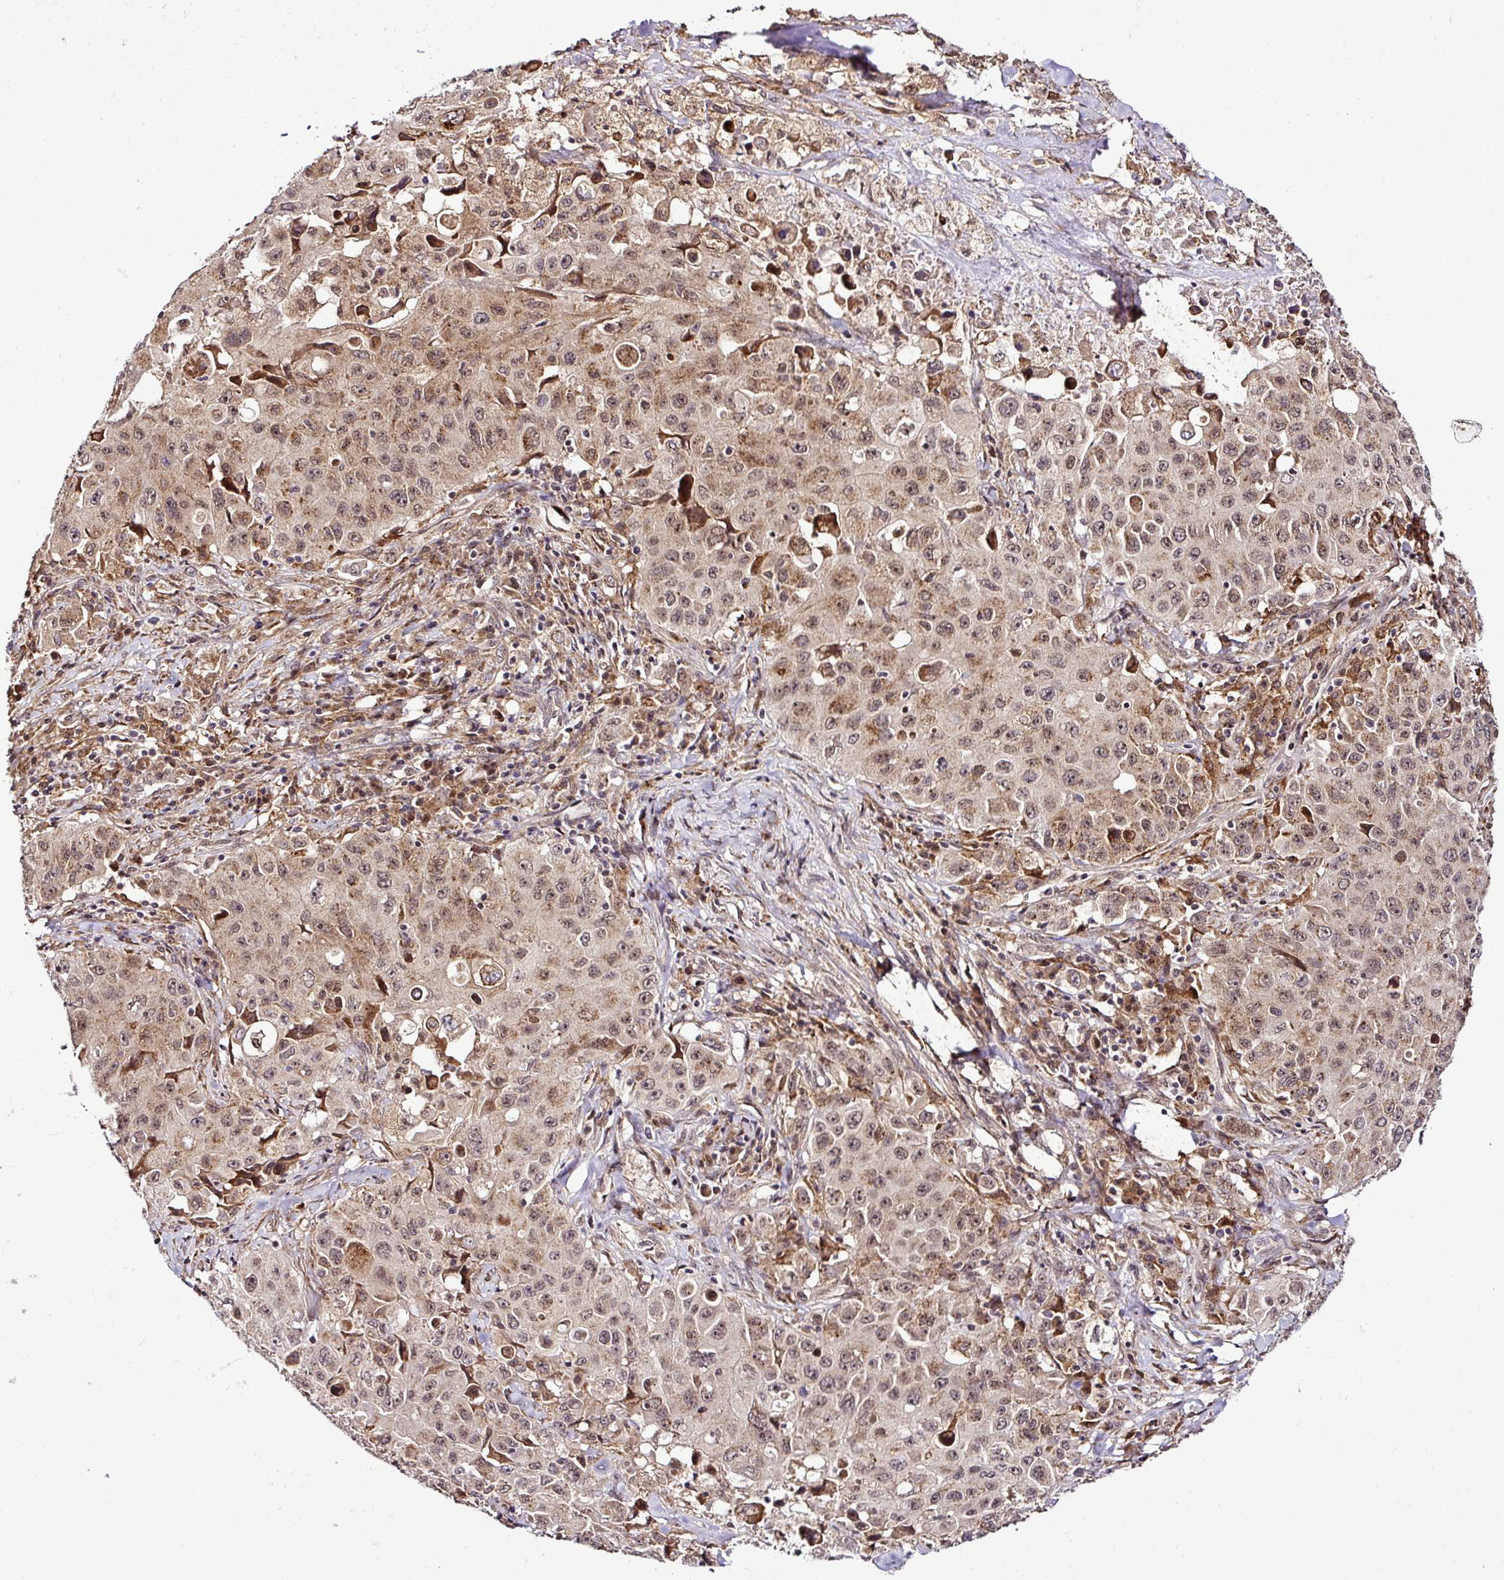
{"staining": {"intensity": "moderate", "quantity": ">75%", "location": "cytoplasmic/membranous,nuclear"}, "tissue": "lung cancer", "cell_type": "Tumor cells", "image_type": "cancer", "snomed": [{"axis": "morphology", "description": "Squamous cell carcinoma, NOS"}, {"axis": "topography", "description": "Lung"}], "caption": "Squamous cell carcinoma (lung) tissue exhibits moderate cytoplasmic/membranous and nuclear expression in about >75% of tumor cells (DAB (3,3'-diaminobenzidine) IHC with brightfield microscopy, high magnification).", "gene": "FAM153A", "patient": {"sex": "male", "age": 63}}